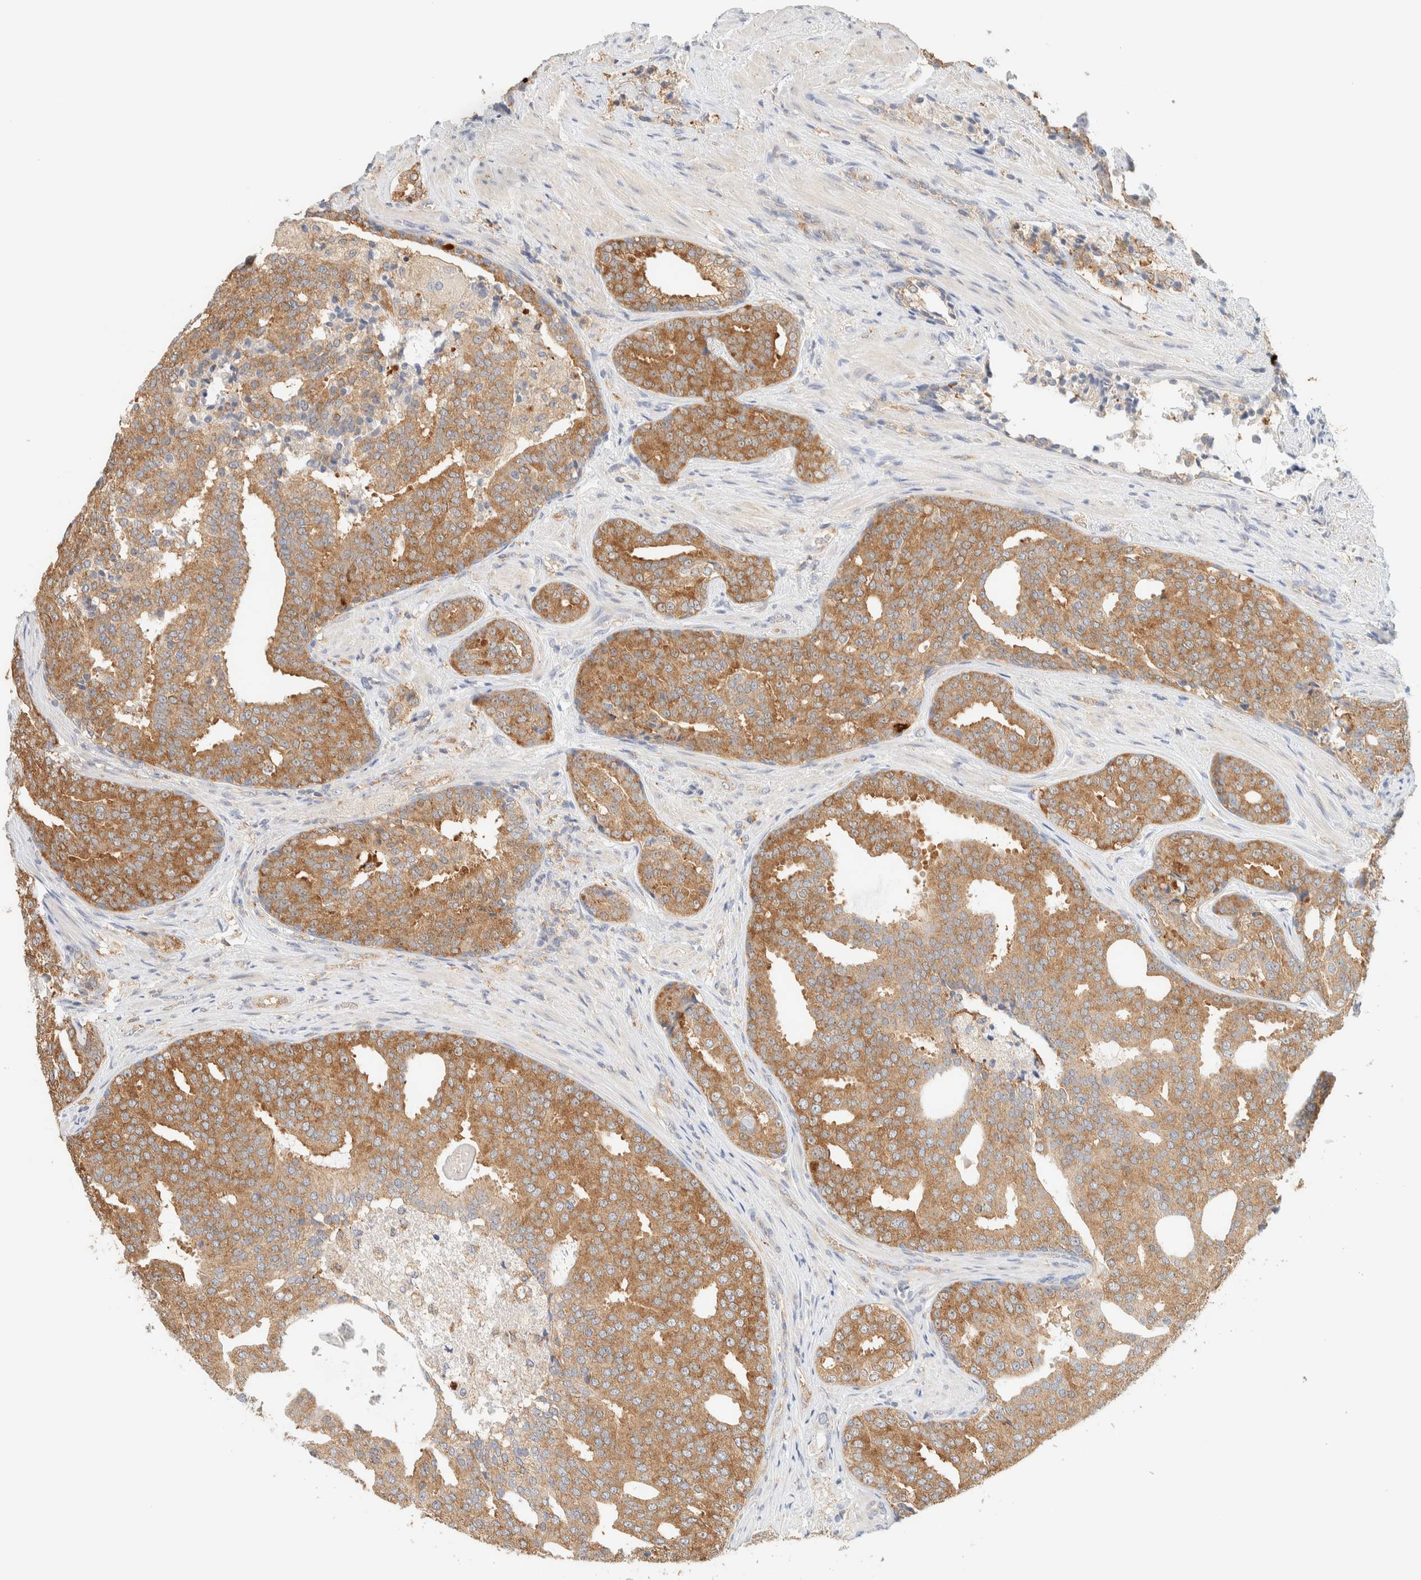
{"staining": {"intensity": "moderate", "quantity": ">75%", "location": "cytoplasmic/membranous"}, "tissue": "prostate cancer", "cell_type": "Tumor cells", "image_type": "cancer", "snomed": [{"axis": "morphology", "description": "Adenocarcinoma, High grade"}, {"axis": "topography", "description": "Prostate"}], "caption": "Protein positivity by immunohistochemistry (IHC) reveals moderate cytoplasmic/membranous expression in about >75% of tumor cells in prostate adenocarcinoma (high-grade). The protein is stained brown, and the nuclei are stained in blue (DAB (3,3'-diaminobenzidine) IHC with brightfield microscopy, high magnification).", "gene": "TBC1D8B", "patient": {"sex": "male", "age": 71}}